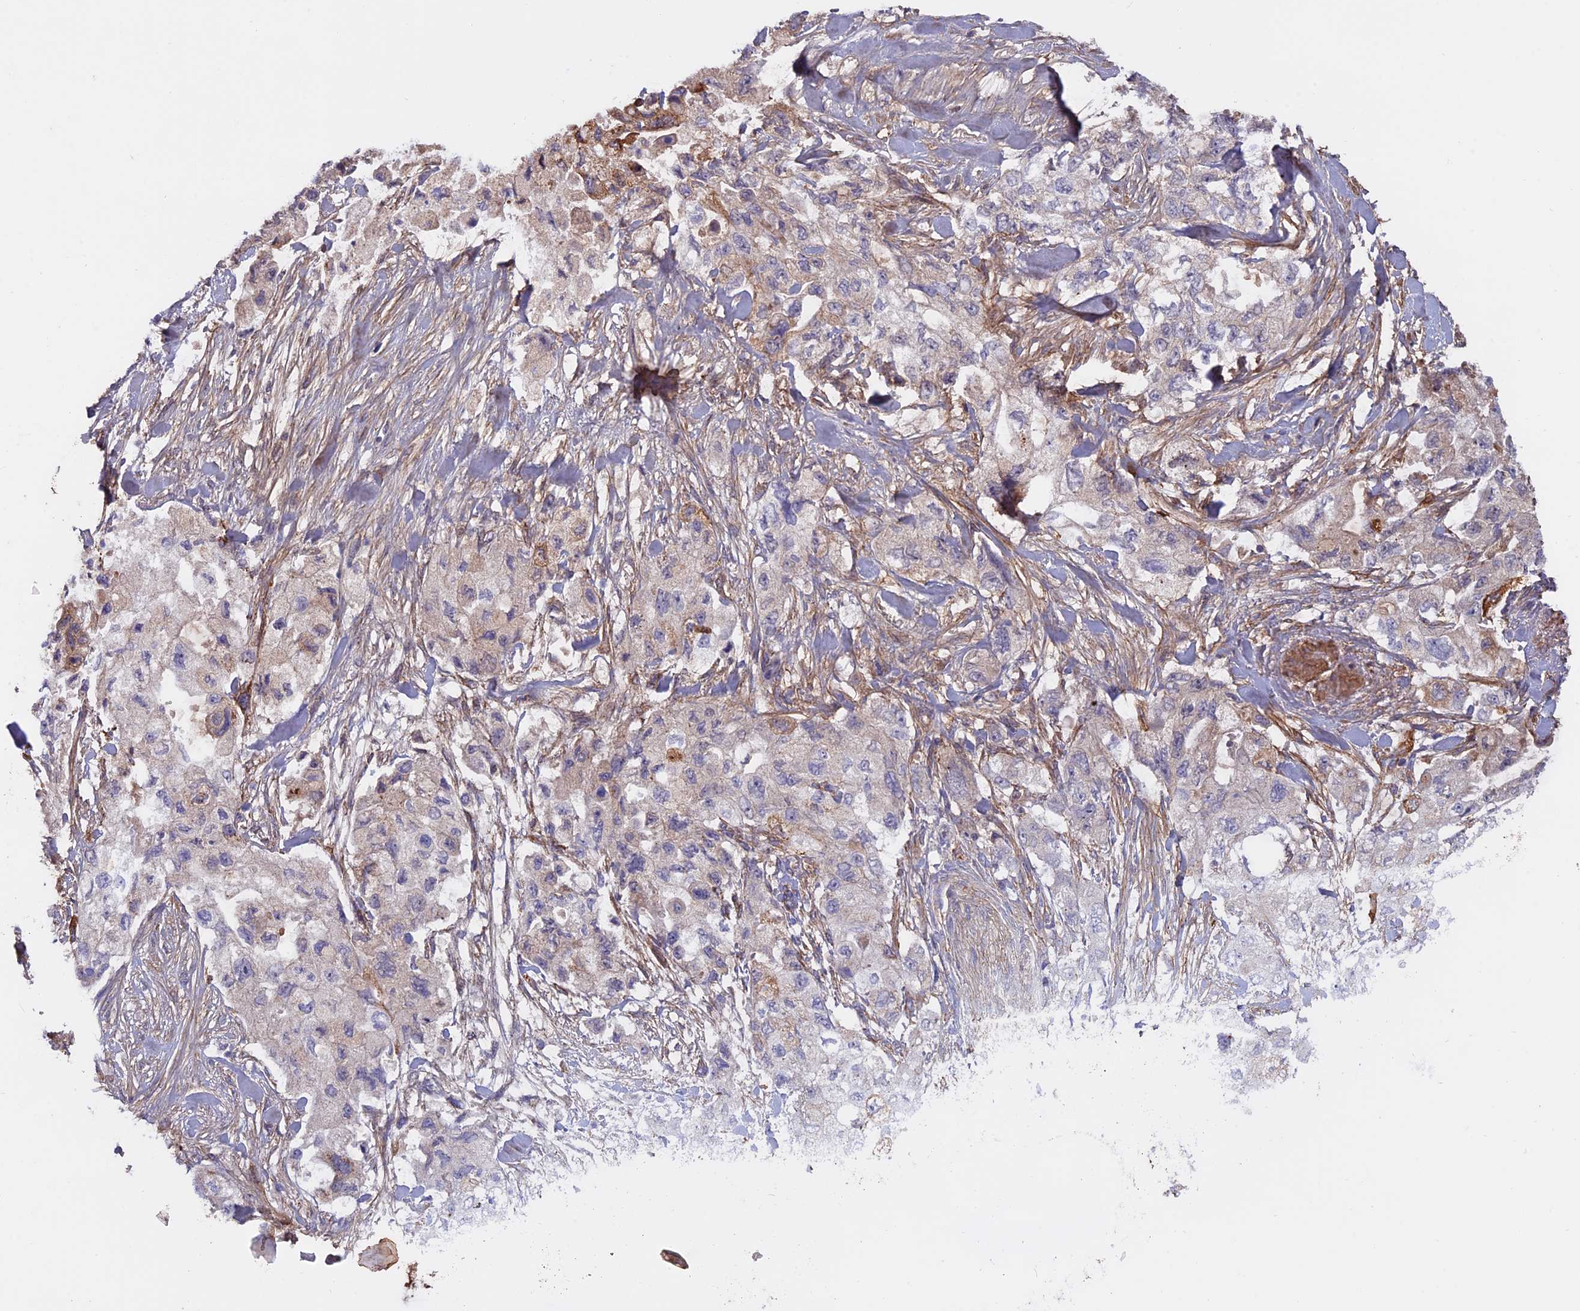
{"staining": {"intensity": "negative", "quantity": "none", "location": "none"}, "tissue": "pancreatic cancer", "cell_type": "Tumor cells", "image_type": "cancer", "snomed": [{"axis": "morphology", "description": "Adenocarcinoma, NOS"}, {"axis": "topography", "description": "Pancreas"}], "caption": "The histopathology image shows no staining of tumor cells in pancreatic cancer (adenocarcinoma). (Stains: DAB (3,3'-diaminobenzidine) immunohistochemistry with hematoxylin counter stain, Microscopy: brightfield microscopy at high magnification).", "gene": "COL4A3", "patient": {"sex": "female", "age": 73}}